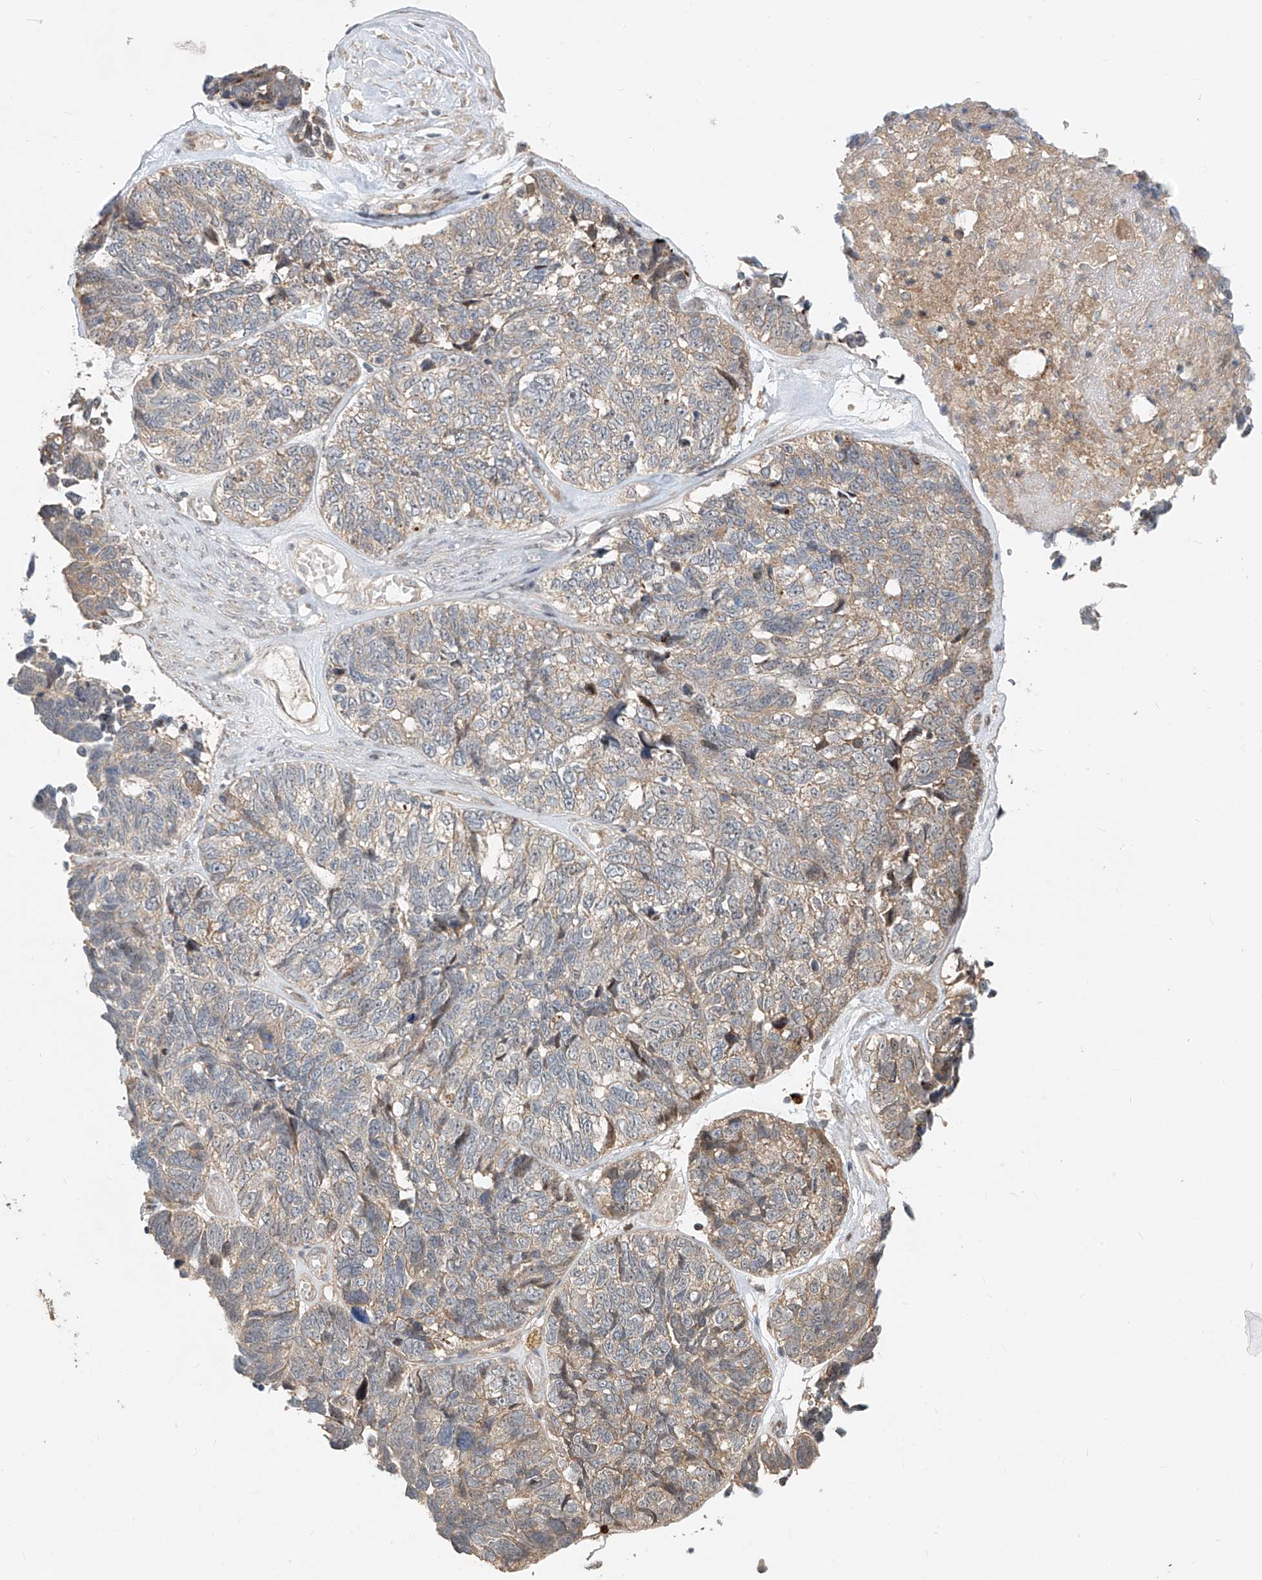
{"staining": {"intensity": "weak", "quantity": "<25%", "location": "cytoplasmic/membranous"}, "tissue": "ovarian cancer", "cell_type": "Tumor cells", "image_type": "cancer", "snomed": [{"axis": "morphology", "description": "Cystadenocarcinoma, serous, NOS"}, {"axis": "topography", "description": "Ovary"}], "caption": "Tumor cells show no significant expression in ovarian cancer.", "gene": "TMEM61", "patient": {"sex": "female", "age": 79}}